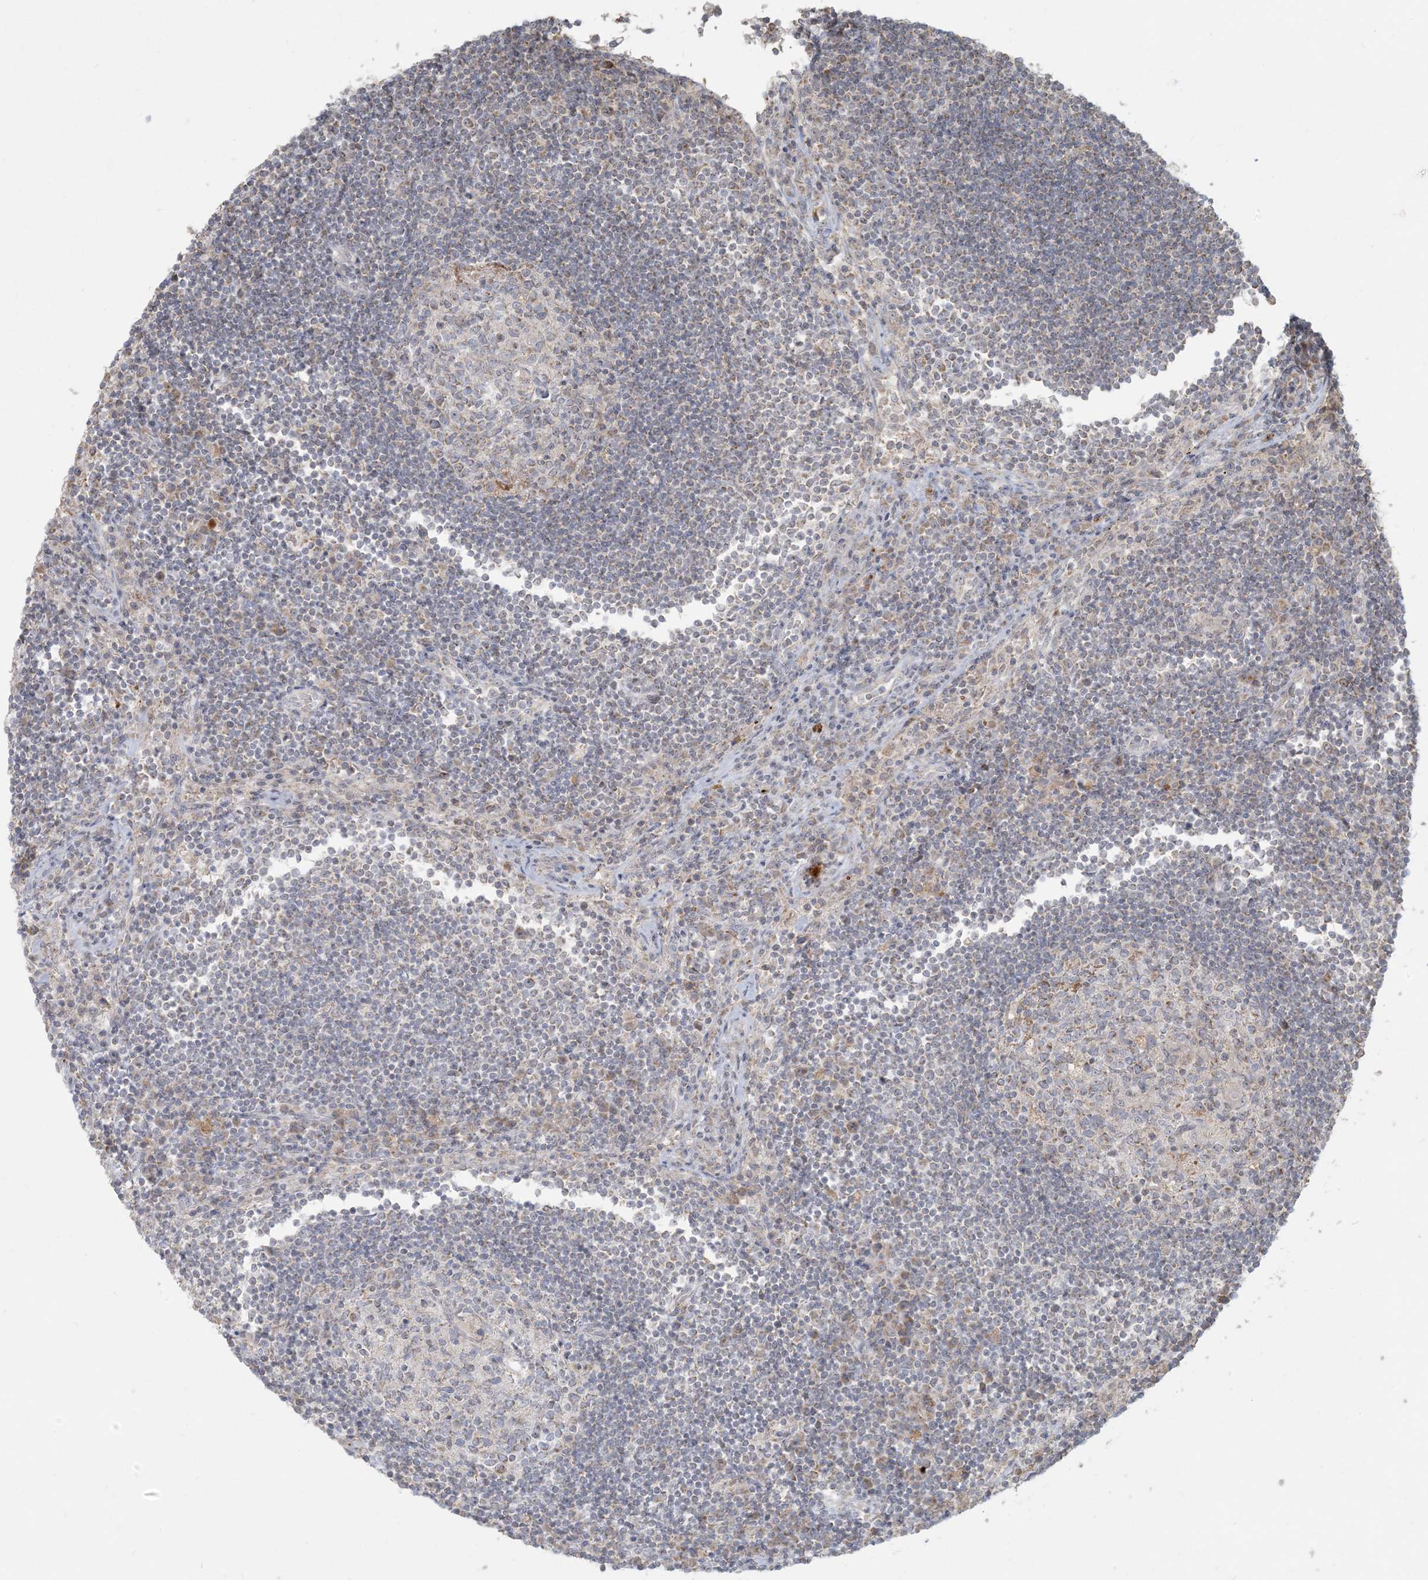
{"staining": {"intensity": "weak", "quantity": "<25%", "location": "cytoplasmic/membranous"}, "tissue": "lymph node", "cell_type": "Germinal center cells", "image_type": "normal", "snomed": [{"axis": "morphology", "description": "Normal tissue, NOS"}, {"axis": "topography", "description": "Lymph node"}], "caption": "The immunohistochemistry image has no significant expression in germinal center cells of lymph node.", "gene": "MCAT", "patient": {"sex": "female", "age": 53}}